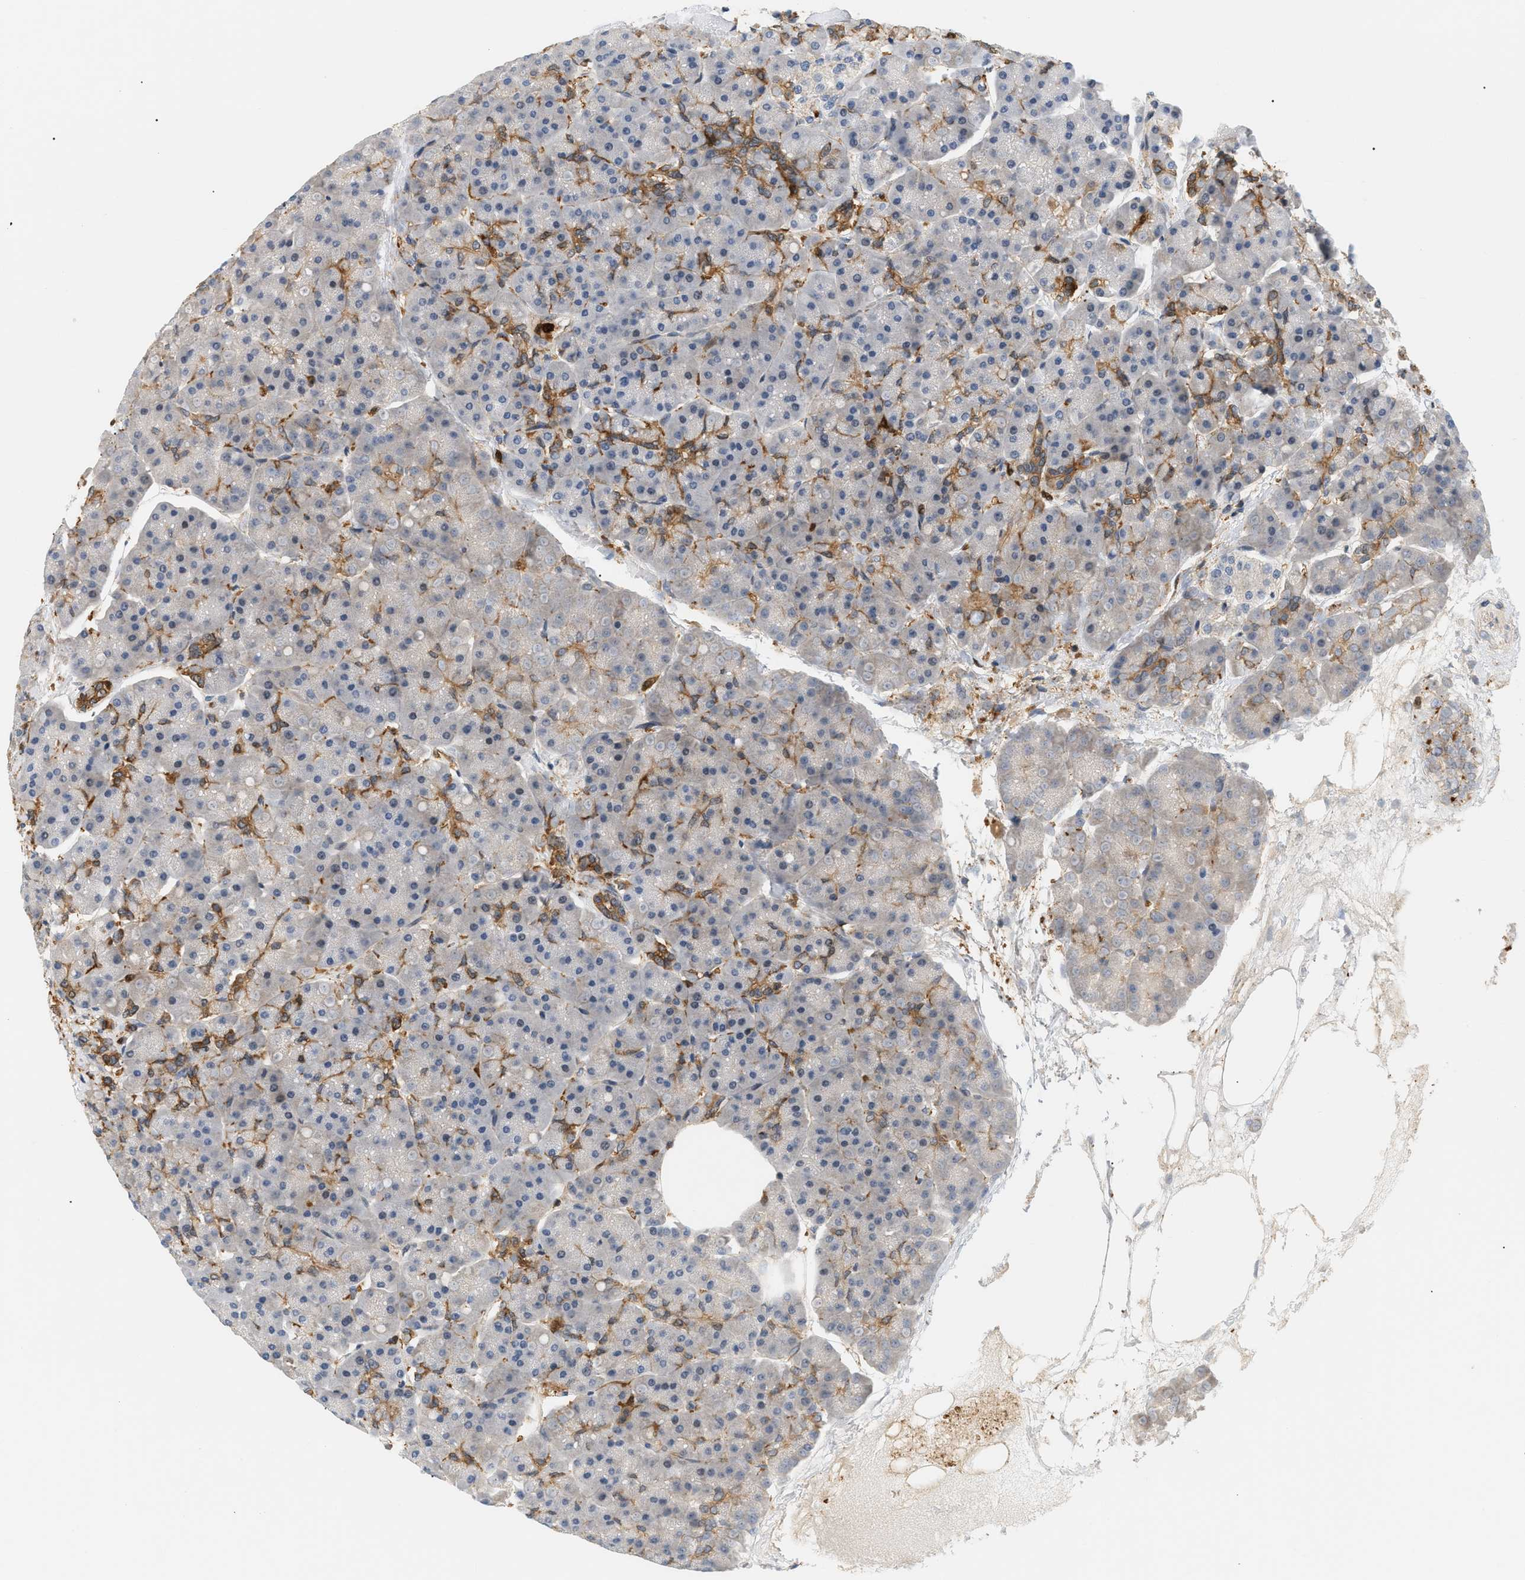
{"staining": {"intensity": "moderate", "quantity": "<25%", "location": "cytoplasmic/membranous"}, "tissue": "pancreas", "cell_type": "Exocrine glandular cells", "image_type": "normal", "snomed": [{"axis": "morphology", "description": "Normal tissue, NOS"}, {"axis": "topography", "description": "Pancreas"}], "caption": "Immunohistochemical staining of unremarkable human pancreas exhibits low levels of moderate cytoplasmic/membranous expression in about <25% of exocrine glandular cells. (brown staining indicates protein expression, while blue staining denotes nuclei).", "gene": "PYCARD", "patient": {"sex": "female", "age": 70}}